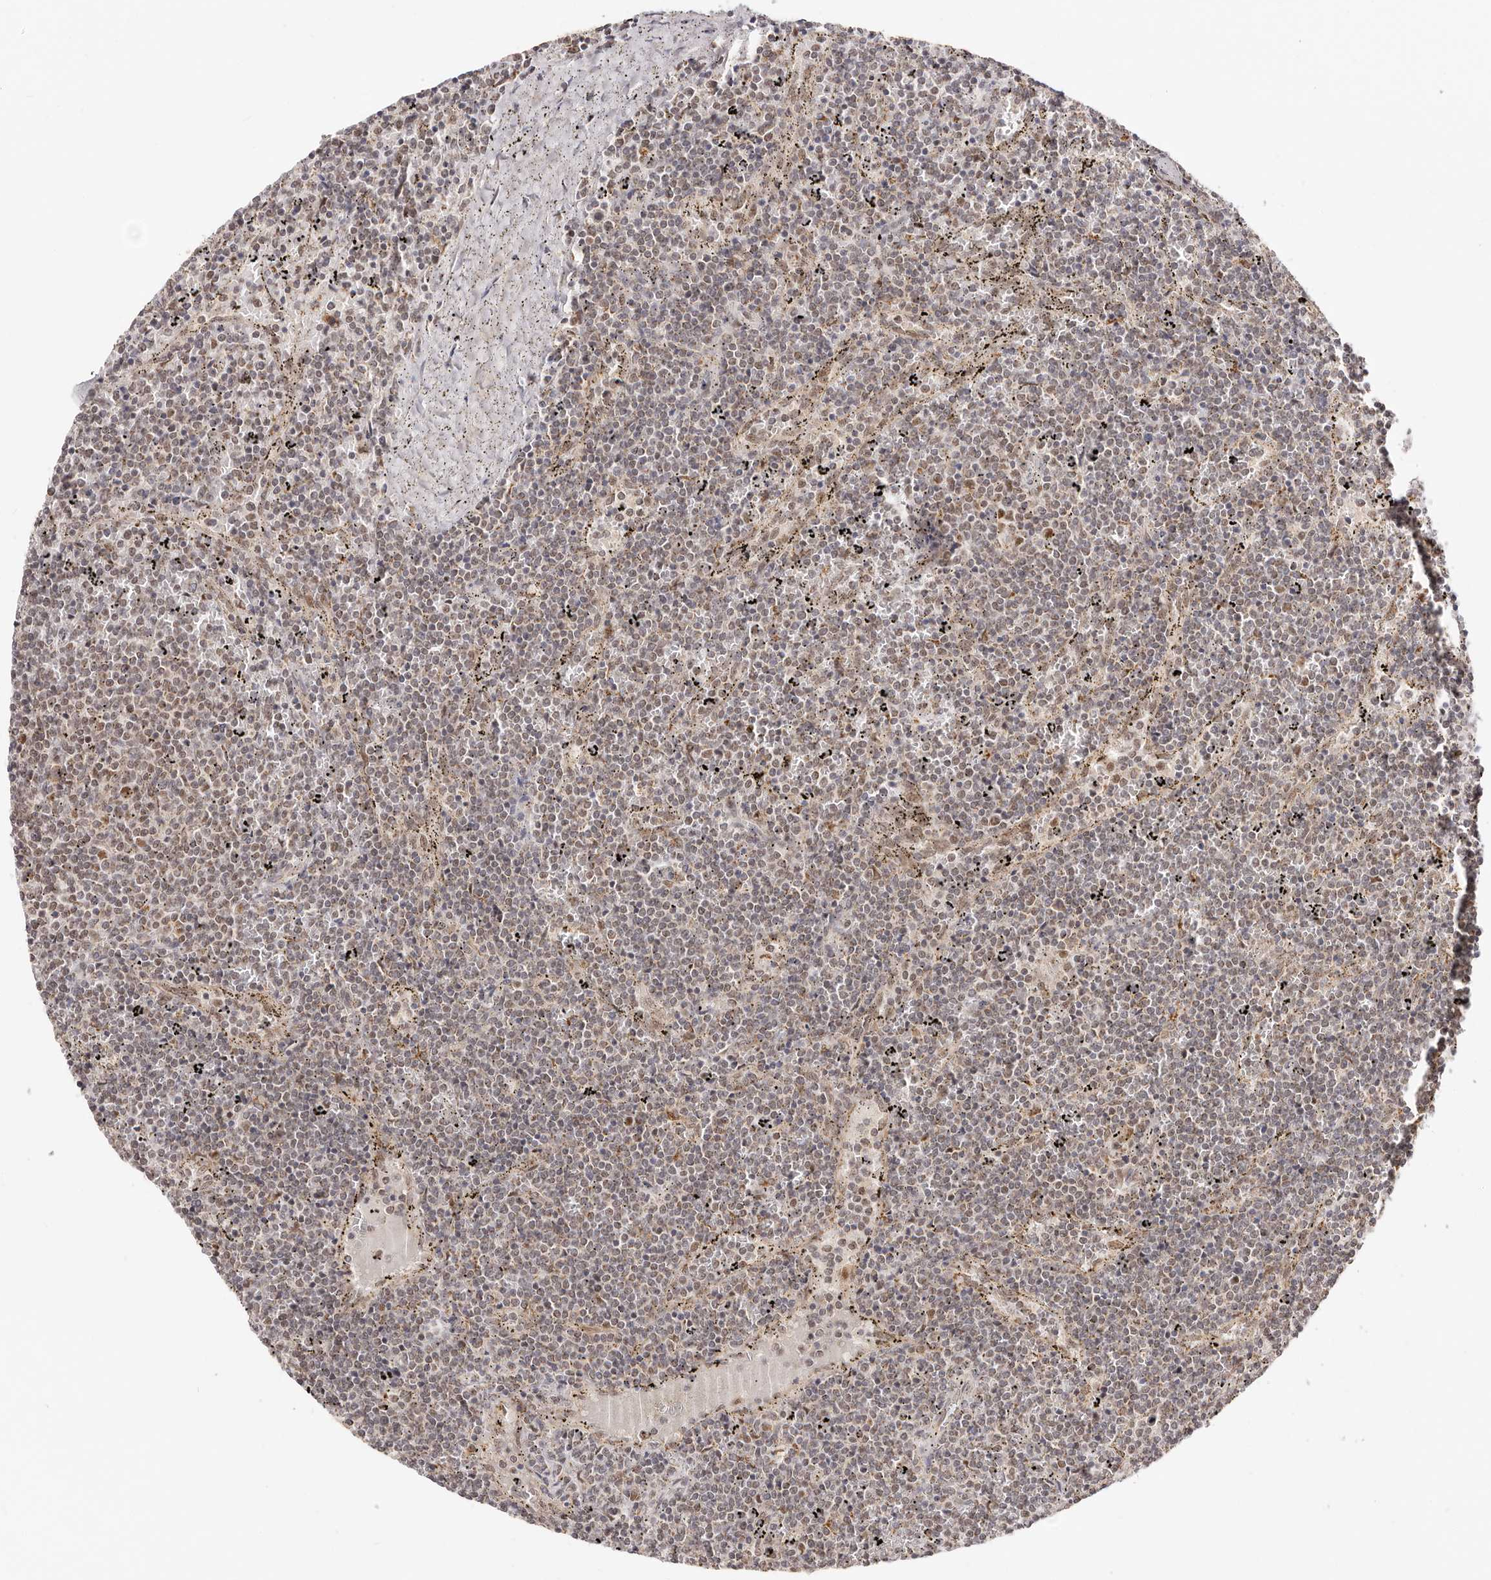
{"staining": {"intensity": "weak", "quantity": "<25%", "location": "cytoplasmic/membranous,nuclear"}, "tissue": "lymphoma", "cell_type": "Tumor cells", "image_type": "cancer", "snomed": [{"axis": "morphology", "description": "Malignant lymphoma, non-Hodgkin's type, Low grade"}, {"axis": "topography", "description": "Spleen"}], "caption": "There is no significant staining in tumor cells of low-grade malignant lymphoma, non-Hodgkin's type.", "gene": "SEC14L1", "patient": {"sex": "female", "age": 50}}